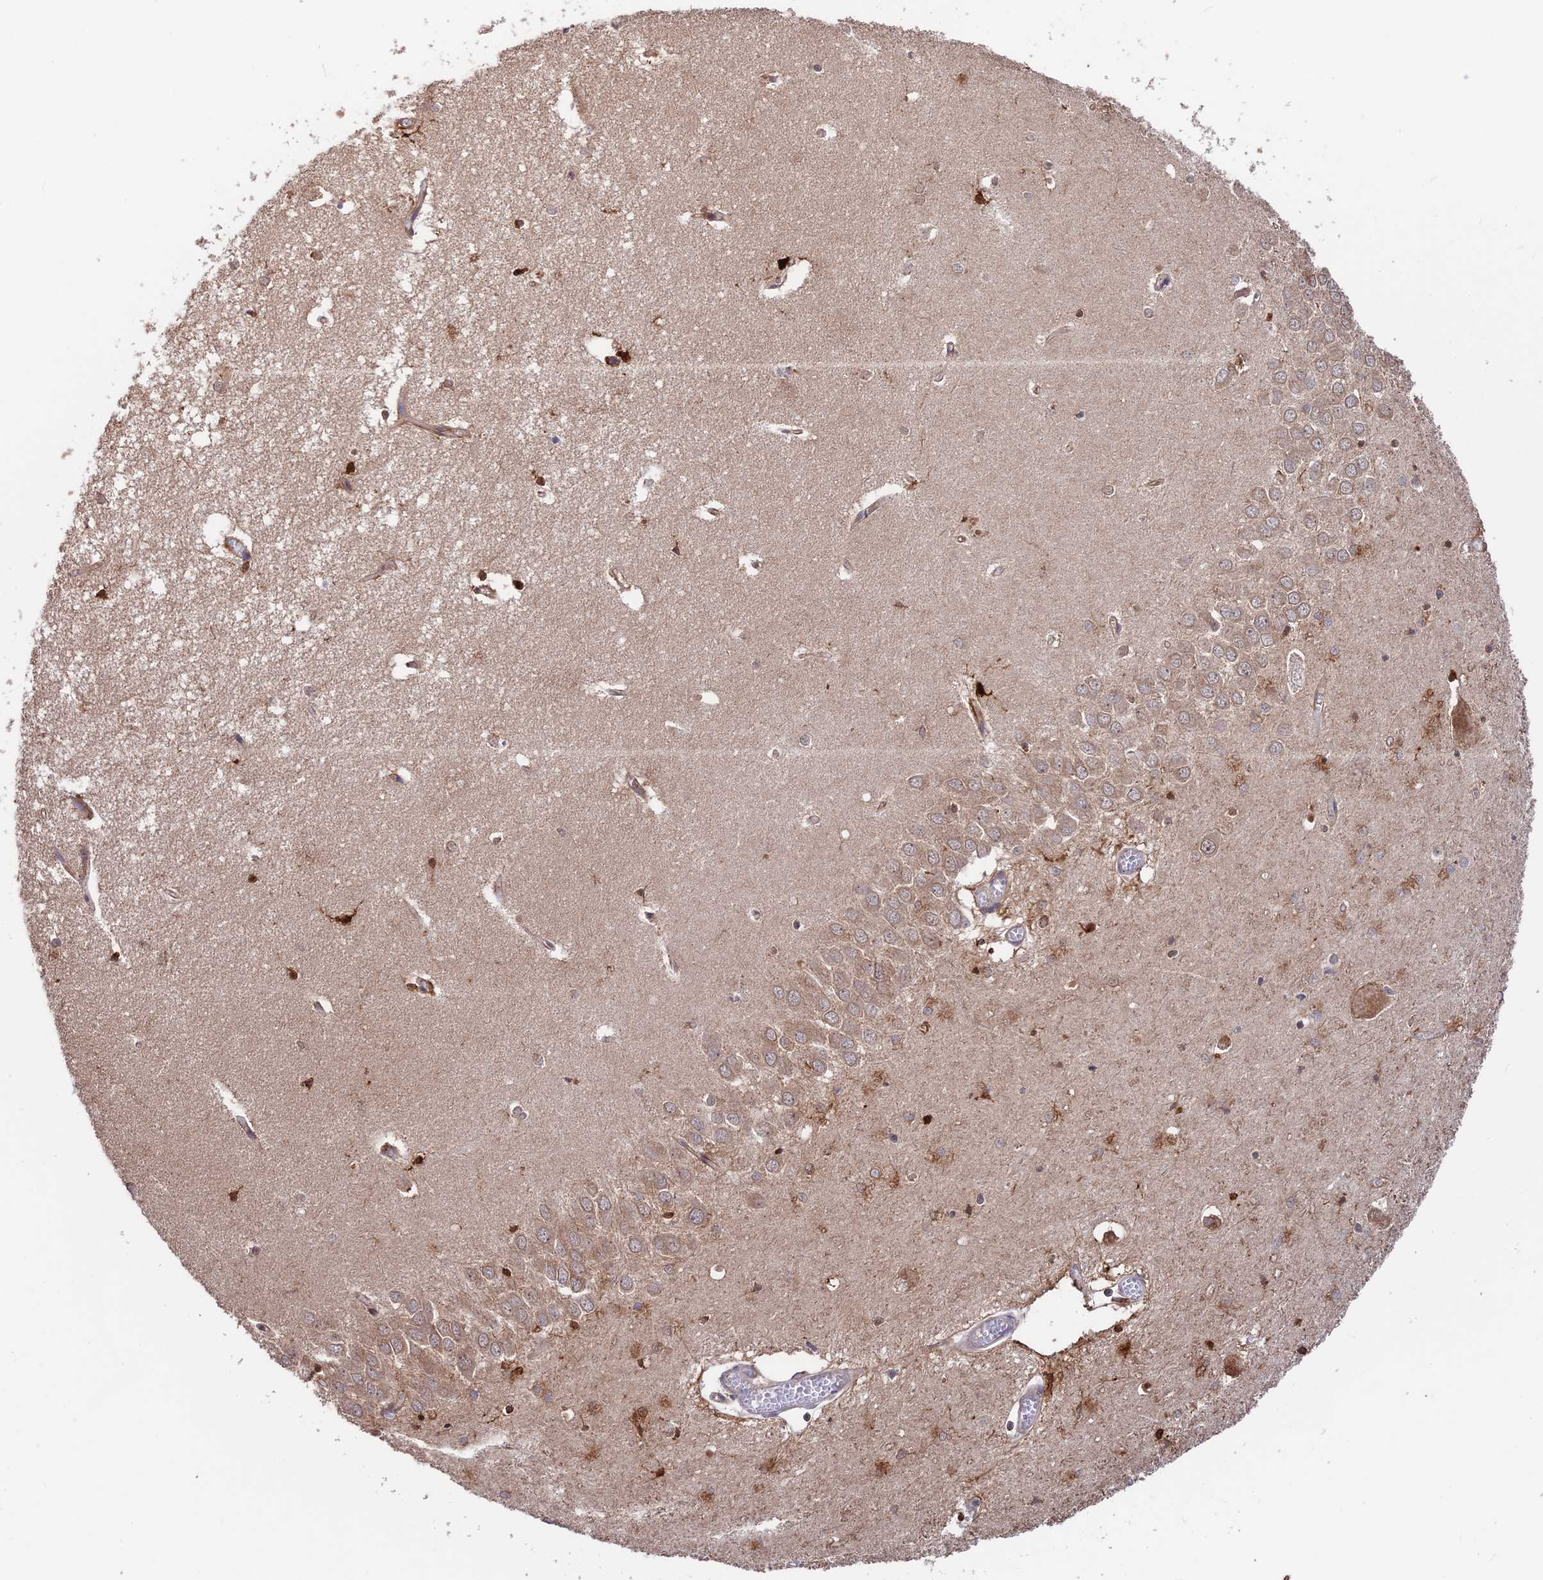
{"staining": {"intensity": "moderate", "quantity": "<25%", "location": "cytoplasmic/membranous,nuclear"}, "tissue": "hippocampus", "cell_type": "Glial cells", "image_type": "normal", "snomed": [{"axis": "morphology", "description": "Normal tissue, NOS"}, {"axis": "topography", "description": "Hippocampus"}], "caption": "The histopathology image reveals immunohistochemical staining of benign hippocampus. There is moderate cytoplasmic/membranous,nuclear expression is appreciated in about <25% of glial cells.", "gene": "MAST2", "patient": {"sex": "male", "age": 70}}